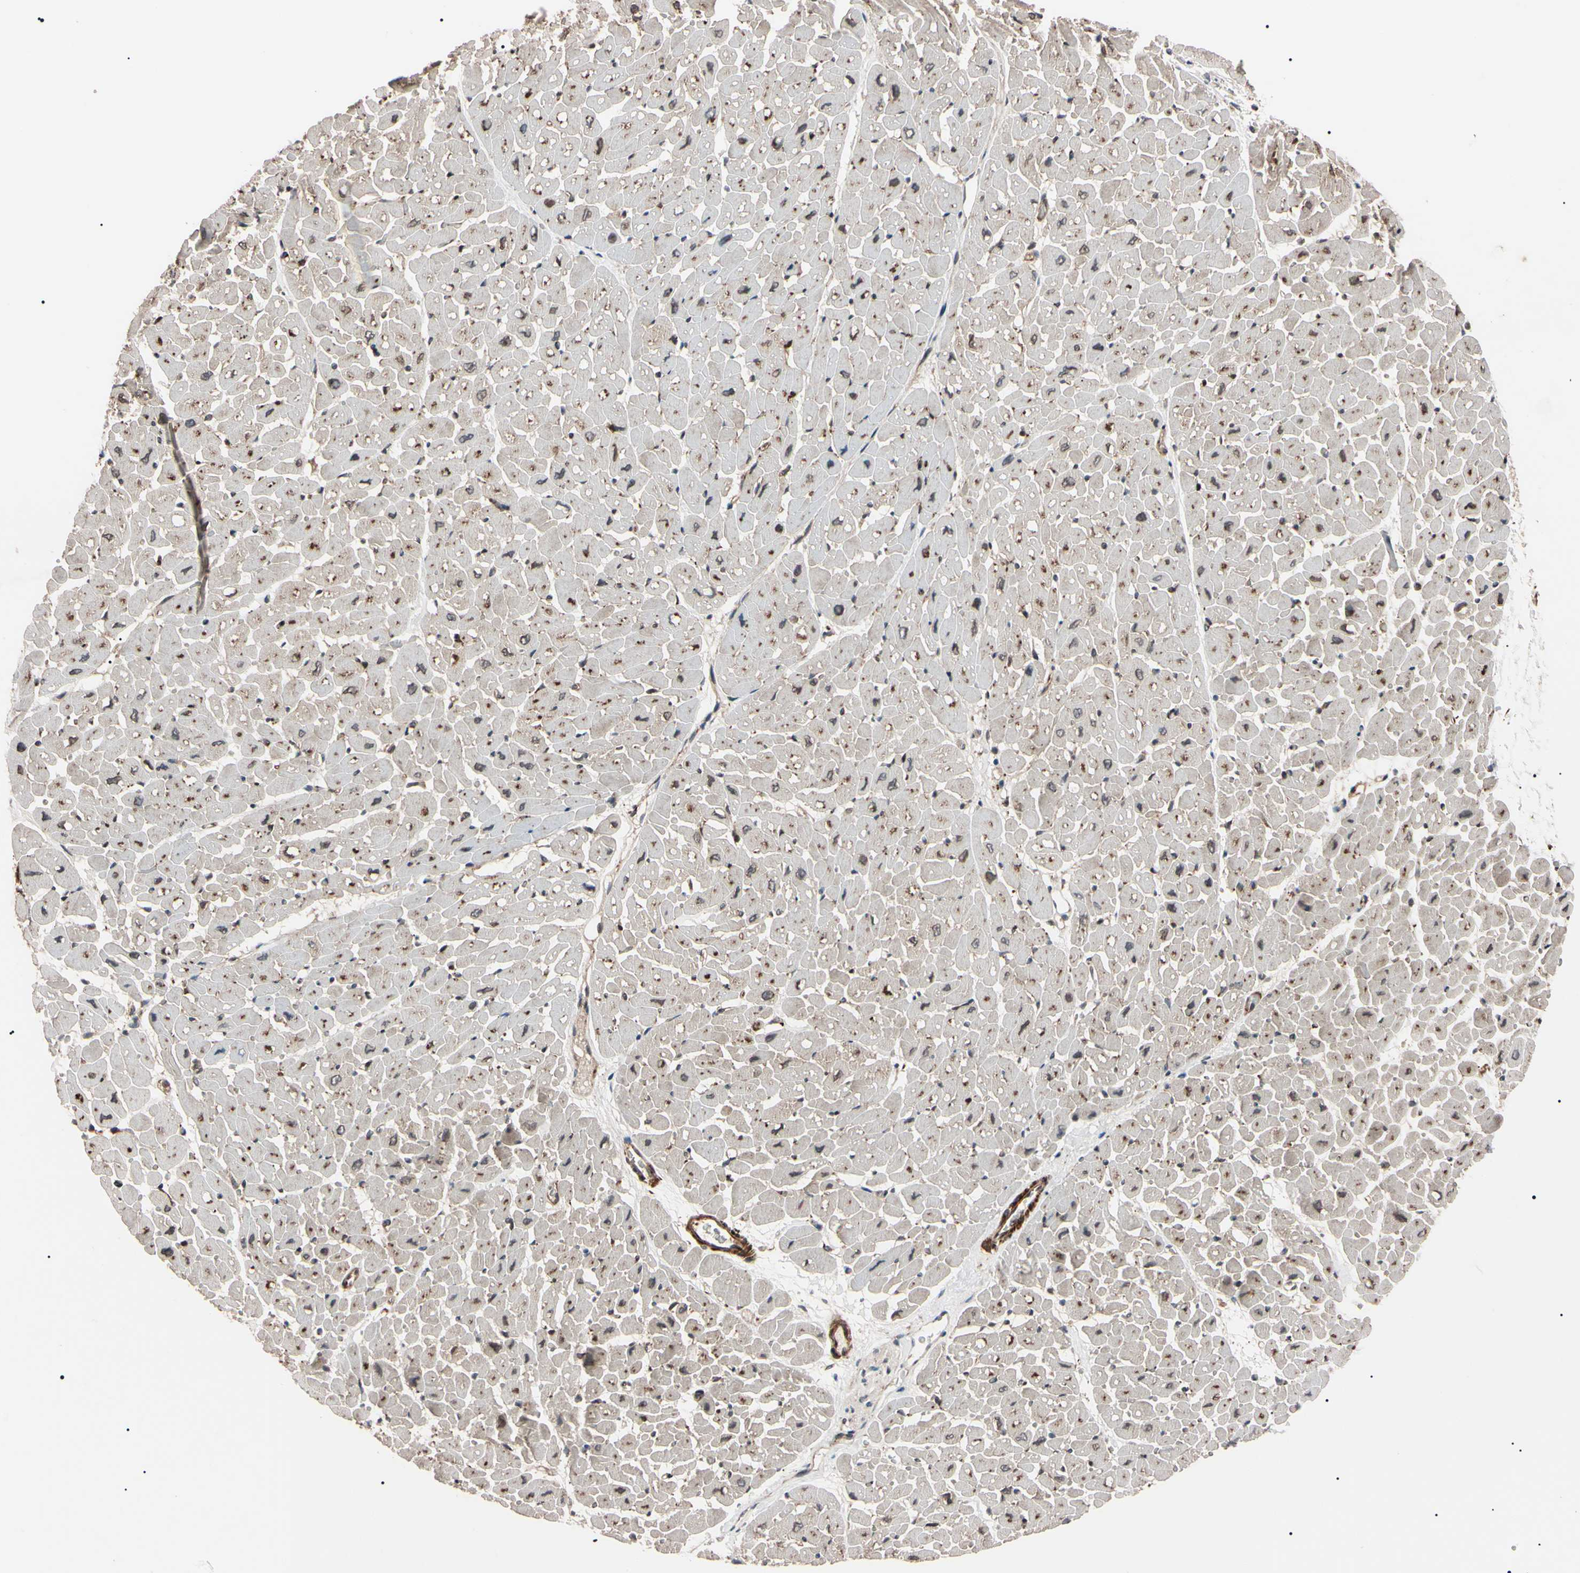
{"staining": {"intensity": "moderate", "quantity": "25%-75%", "location": "cytoplasmic/membranous"}, "tissue": "heart muscle", "cell_type": "Cardiomyocytes", "image_type": "normal", "snomed": [{"axis": "morphology", "description": "Normal tissue, NOS"}, {"axis": "topography", "description": "Heart"}], "caption": "Protein staining by IHC exhibits moderate cytoplasmic/membranous staining in approximately 25%-75% of cardiomyocytes in benign heart muscle. The protein is shown in brown color, while the nuclei are stained blue.", "gene": "GUCY1B1", "patient": {"sex": "male", "age": 45}}